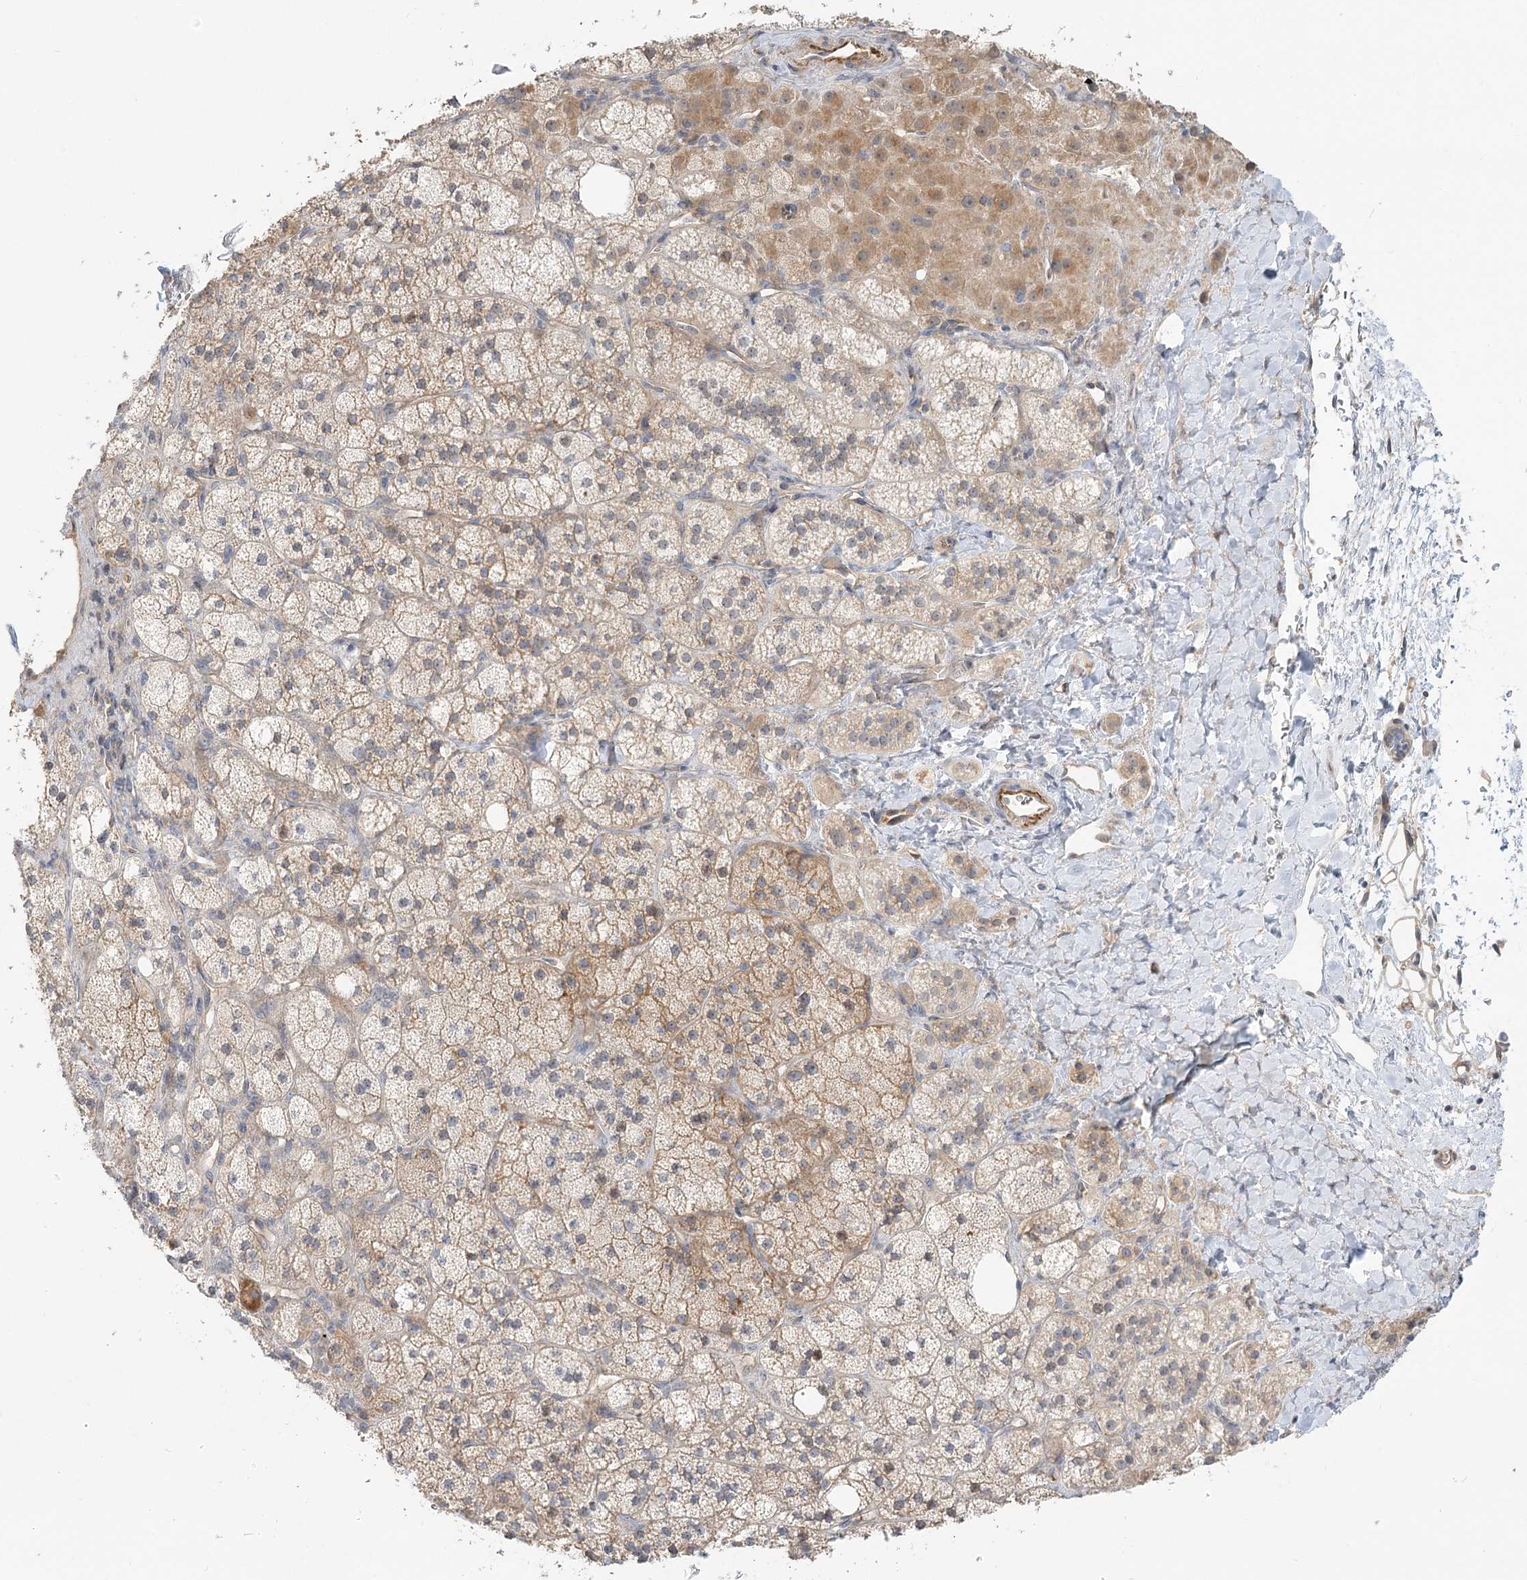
{"staining": {"intensity": "moderate", "quantity": "25%-75%", "location": "cytoplasmic/membranous"}, "tissue": "adrenal gland", "cell_type": "Glandular cells", "image_type": "normal", "snomed": [{"axis": "morphology", "description": "Normal tissue, NOS"}, {"axis": "topography", "description": "Adrenal gland"}], "caption": "DAB (3,3'-diaminobenzidine) immunohistochemical staining of unremarkable human adrenal gland demonstrates moderate cytoplasmic/membranous protein expression in about 25%-75% of glandular cells.", "gene": "GUCY2C", "patient": {"sex": "male", "age": 61}}